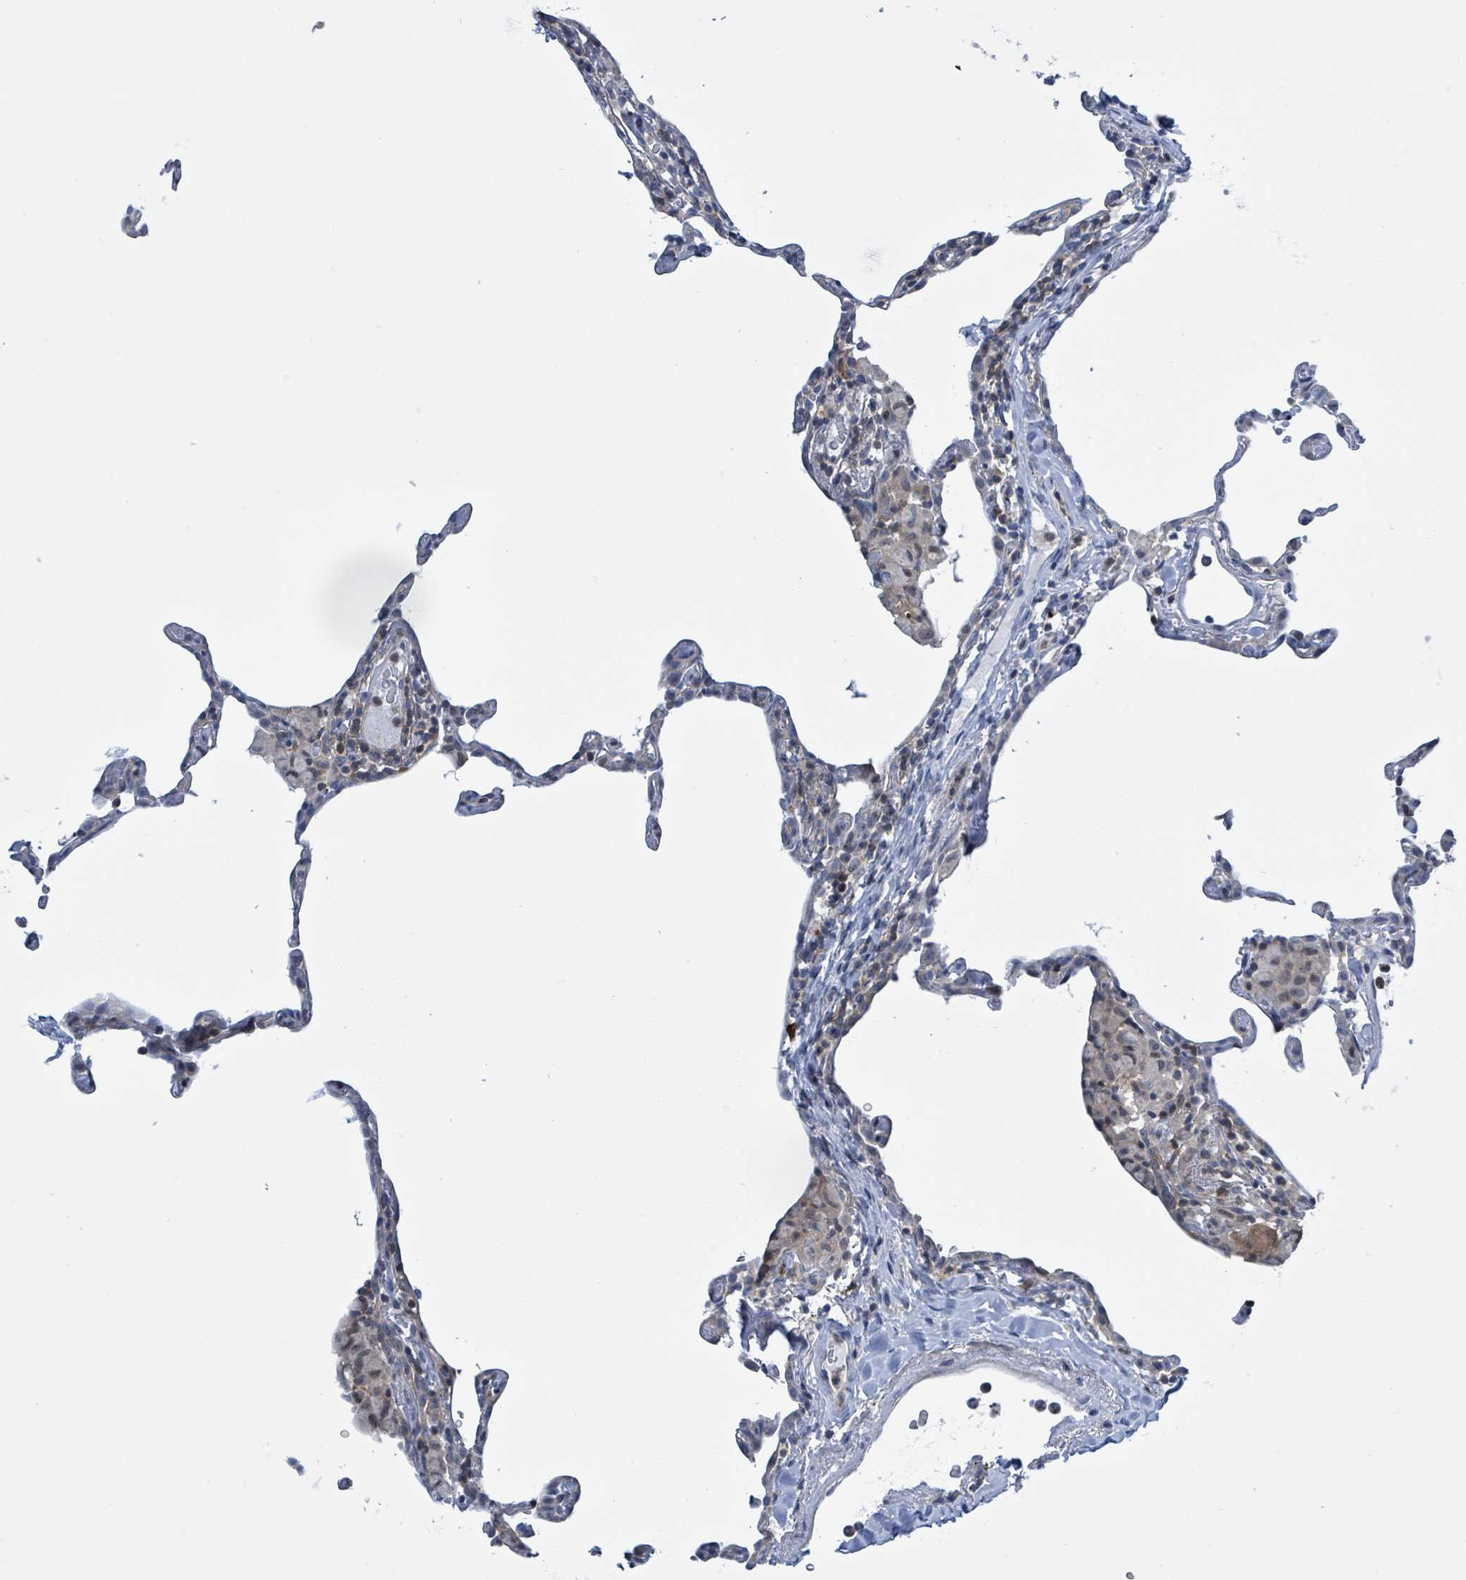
{"staining": {"intensity": "negative", "quantity": "none", "location": "none"}, "tissue": "lung", "cell_type": "Alveolar cells", "image_type": "normal", "snomed": [{"axis": "morphology", "description": "Normal tissue, NOS"}, {"axis": "topography", "description": "Lung"}], "caption": "Human lung stained for a protein using immunohistochemistry (IHC) displays no staining in alveolar cells.", "gene": "DGKZ", "patient": {"sex": "female", "age": 57}}